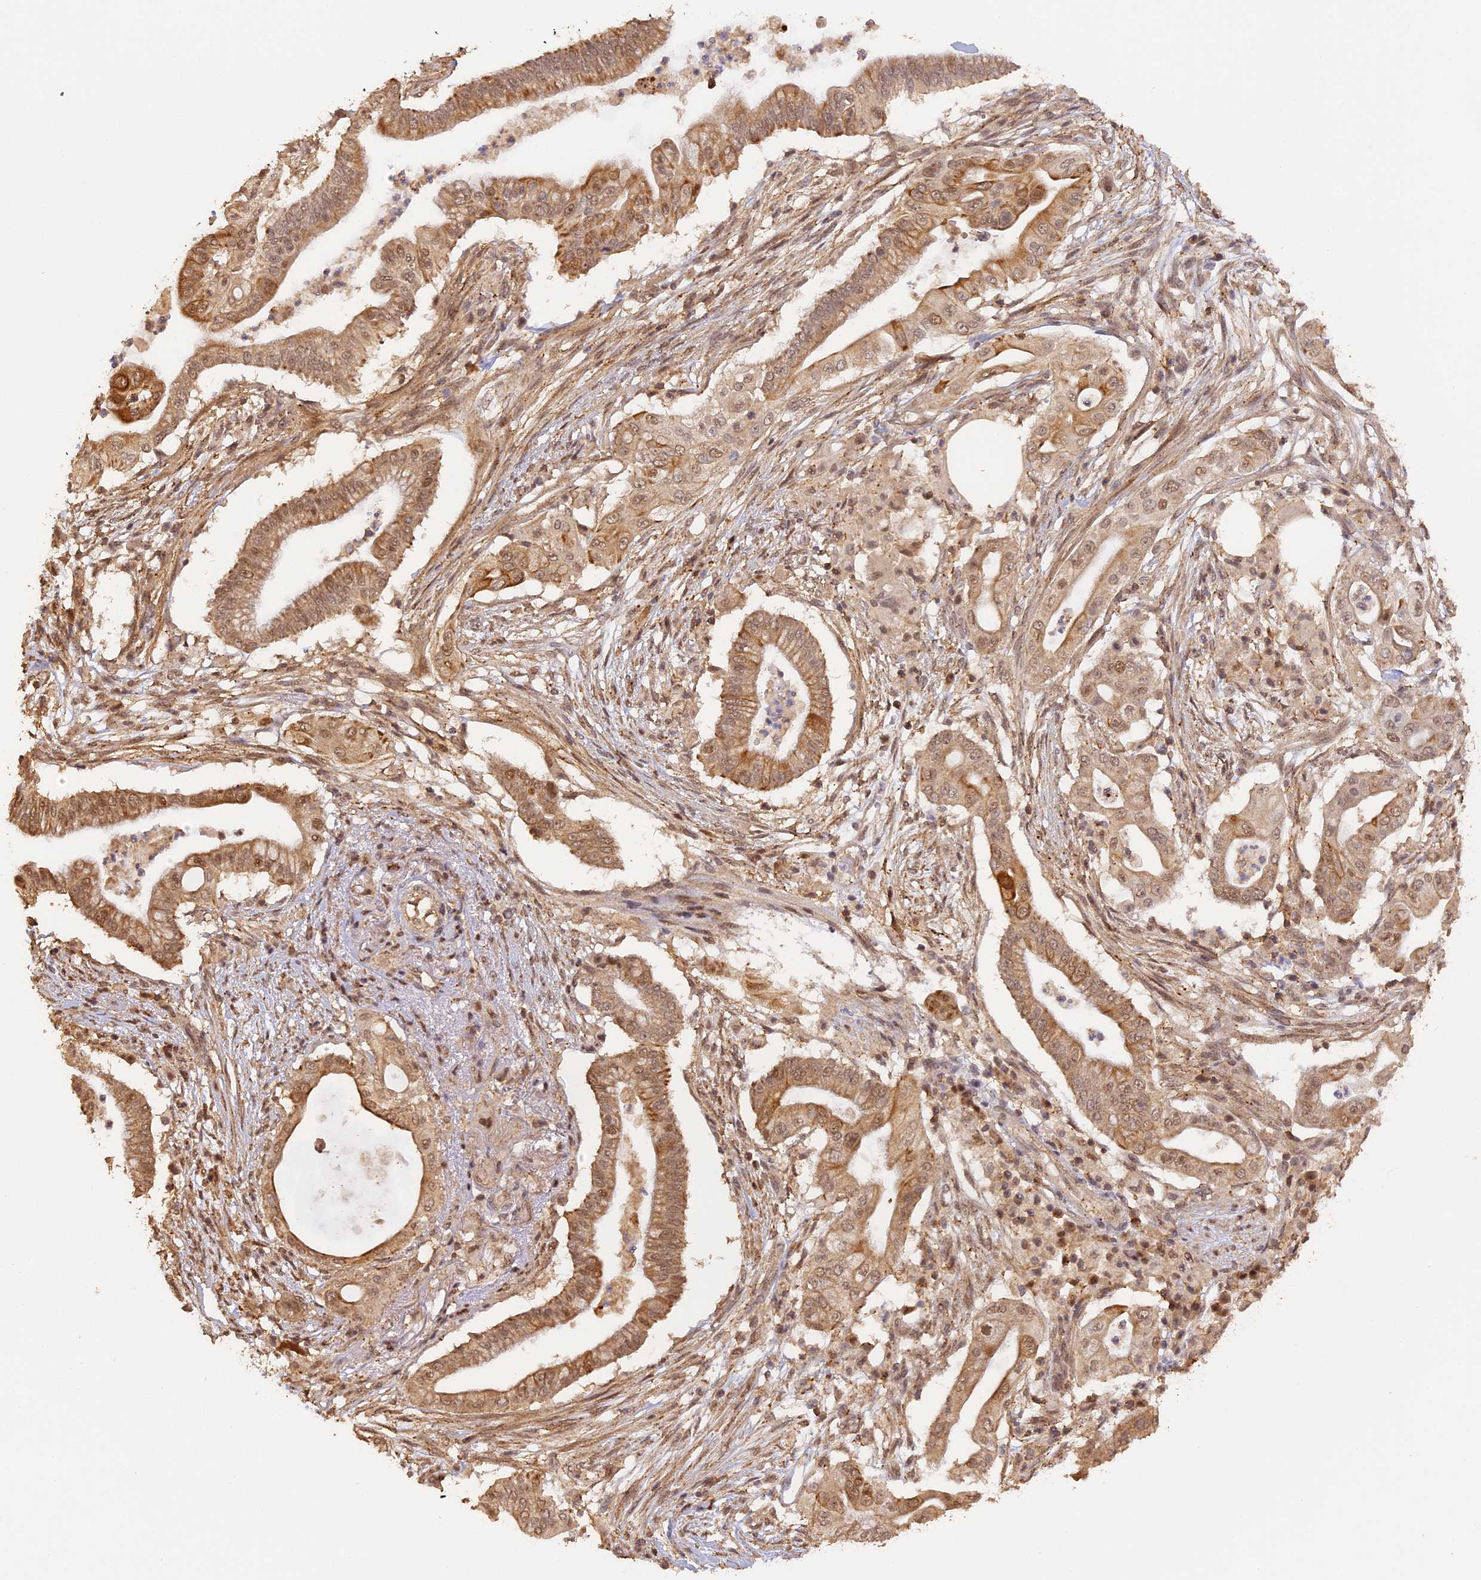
{"staining": {"intensity": "moderate", "quantity": ">75%", "location": "cytoplasmic/membranous,nuclear"}, "tissue": "pancreatic cancer", "cell_type": "Tumor cells", "image_type": "cancer", "snomed": [{"axis": "morphology", "description": "Adenocarcinoma, NOS"}, {"axis": "topography", "description": "Pancreas"}], "caption": "A brown stain labels moderate cytoplasmic/membranous and nuclear positivity of a protein in human pancreatic cancer tumor cells.", "gene": "MYBL2", "patient": {"sex": "male", "age": 68}}